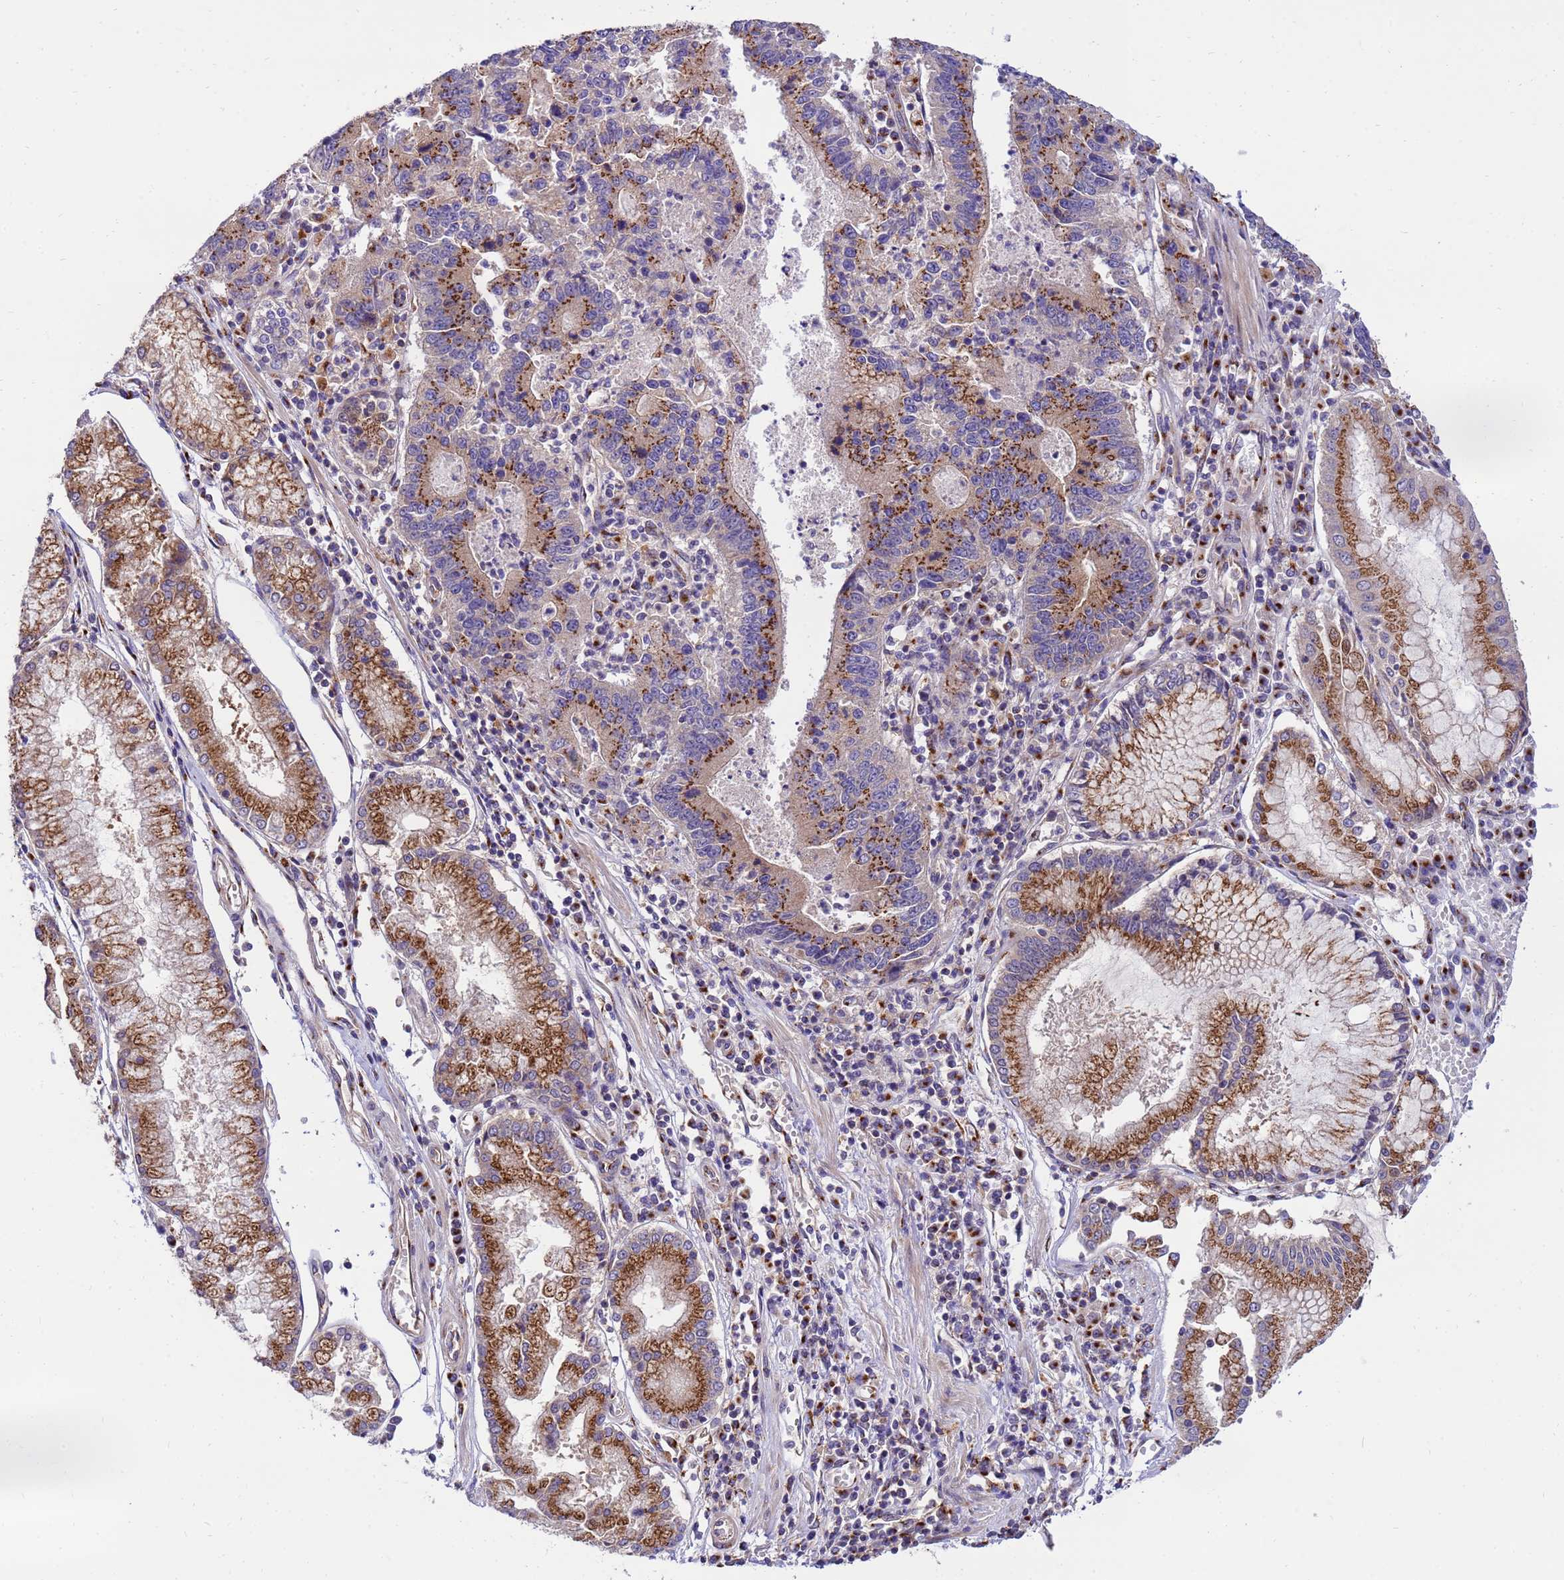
{"staining": {"intensity": "moderate", "quantity": ">75%", "location": "cytoplasmic/membranous"}, "tissue": "stomach cancer", "cell_type": "Tumor cells", "image_type": "cancer", "snomed": [{"axis": "morphology", "description": "Adenocarcinoma, NOS"}, {"axis": "topography", "description": "Stomach"}], "caption": "About >75% of tumor cells in human adenocarcinoma (stomach) demonstrate moderate cytoplasmic/membranous protein staining as visualized by brown immunohistochemical staining.", "gene": "HPS3", "patient": {"sex": "male", "age": 59}}